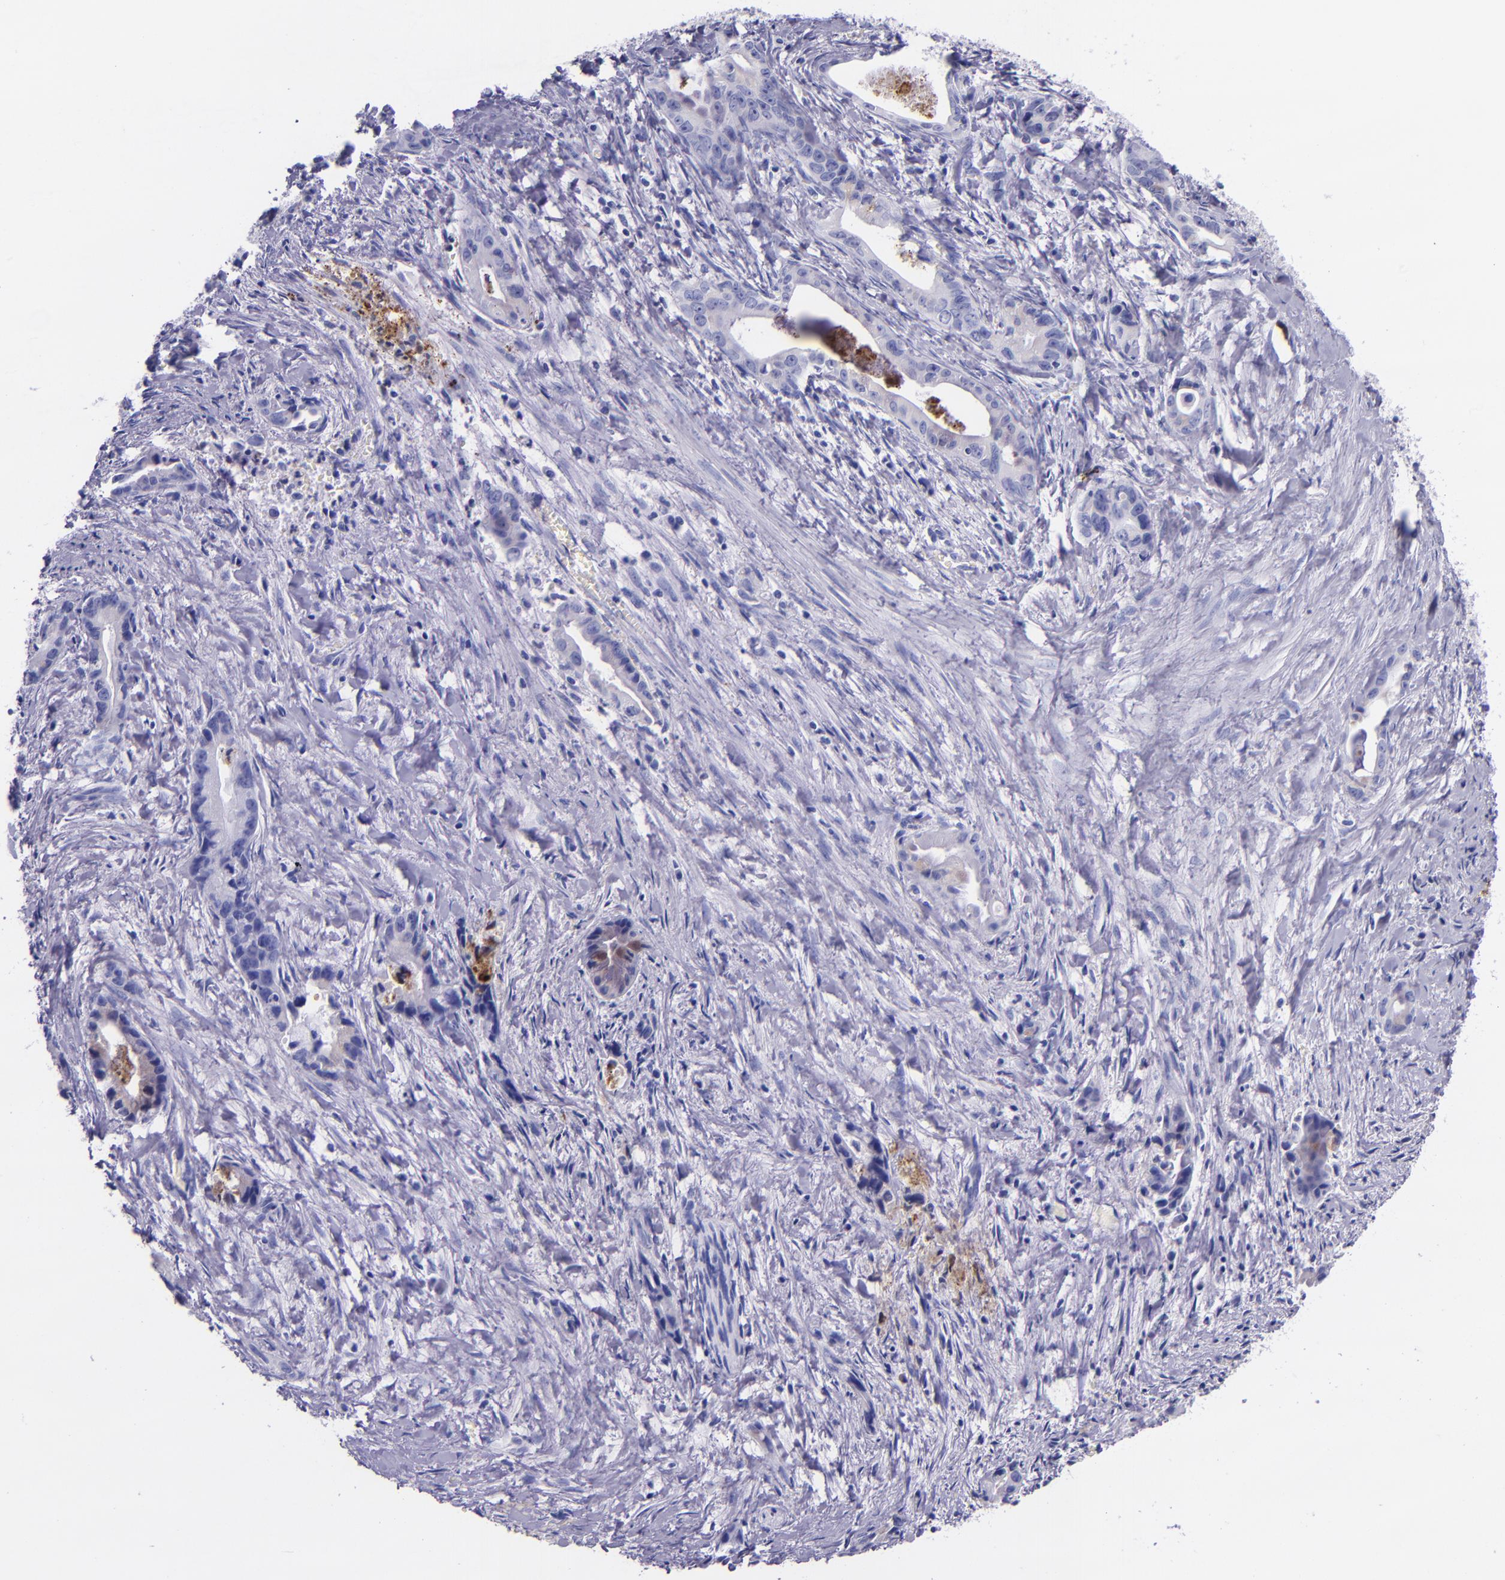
{"staining": {"intensity": "weak", "quantity": "<25%", "location": "cytoplasmic/membranous"}, "tissue": "liver cancer", "cell_type": "Tumor cells", "image_type": "cancer", "snomed": [{"axis": "morphology", "description": "Cholangiocarcinoma"}, {"axis": "topography", "description": "Liver"}], "caption": "Immunohistochemistry (IHC) histopathology image of neoplastic tissue: human cholangiocarcinoma (liver) stained with DAB (3,3'-diaminobenzidine) exhibits no significant protein positivity in tumor cells.", "gene": "SLPI", "patient": {"sex": "female", "age": 55}}